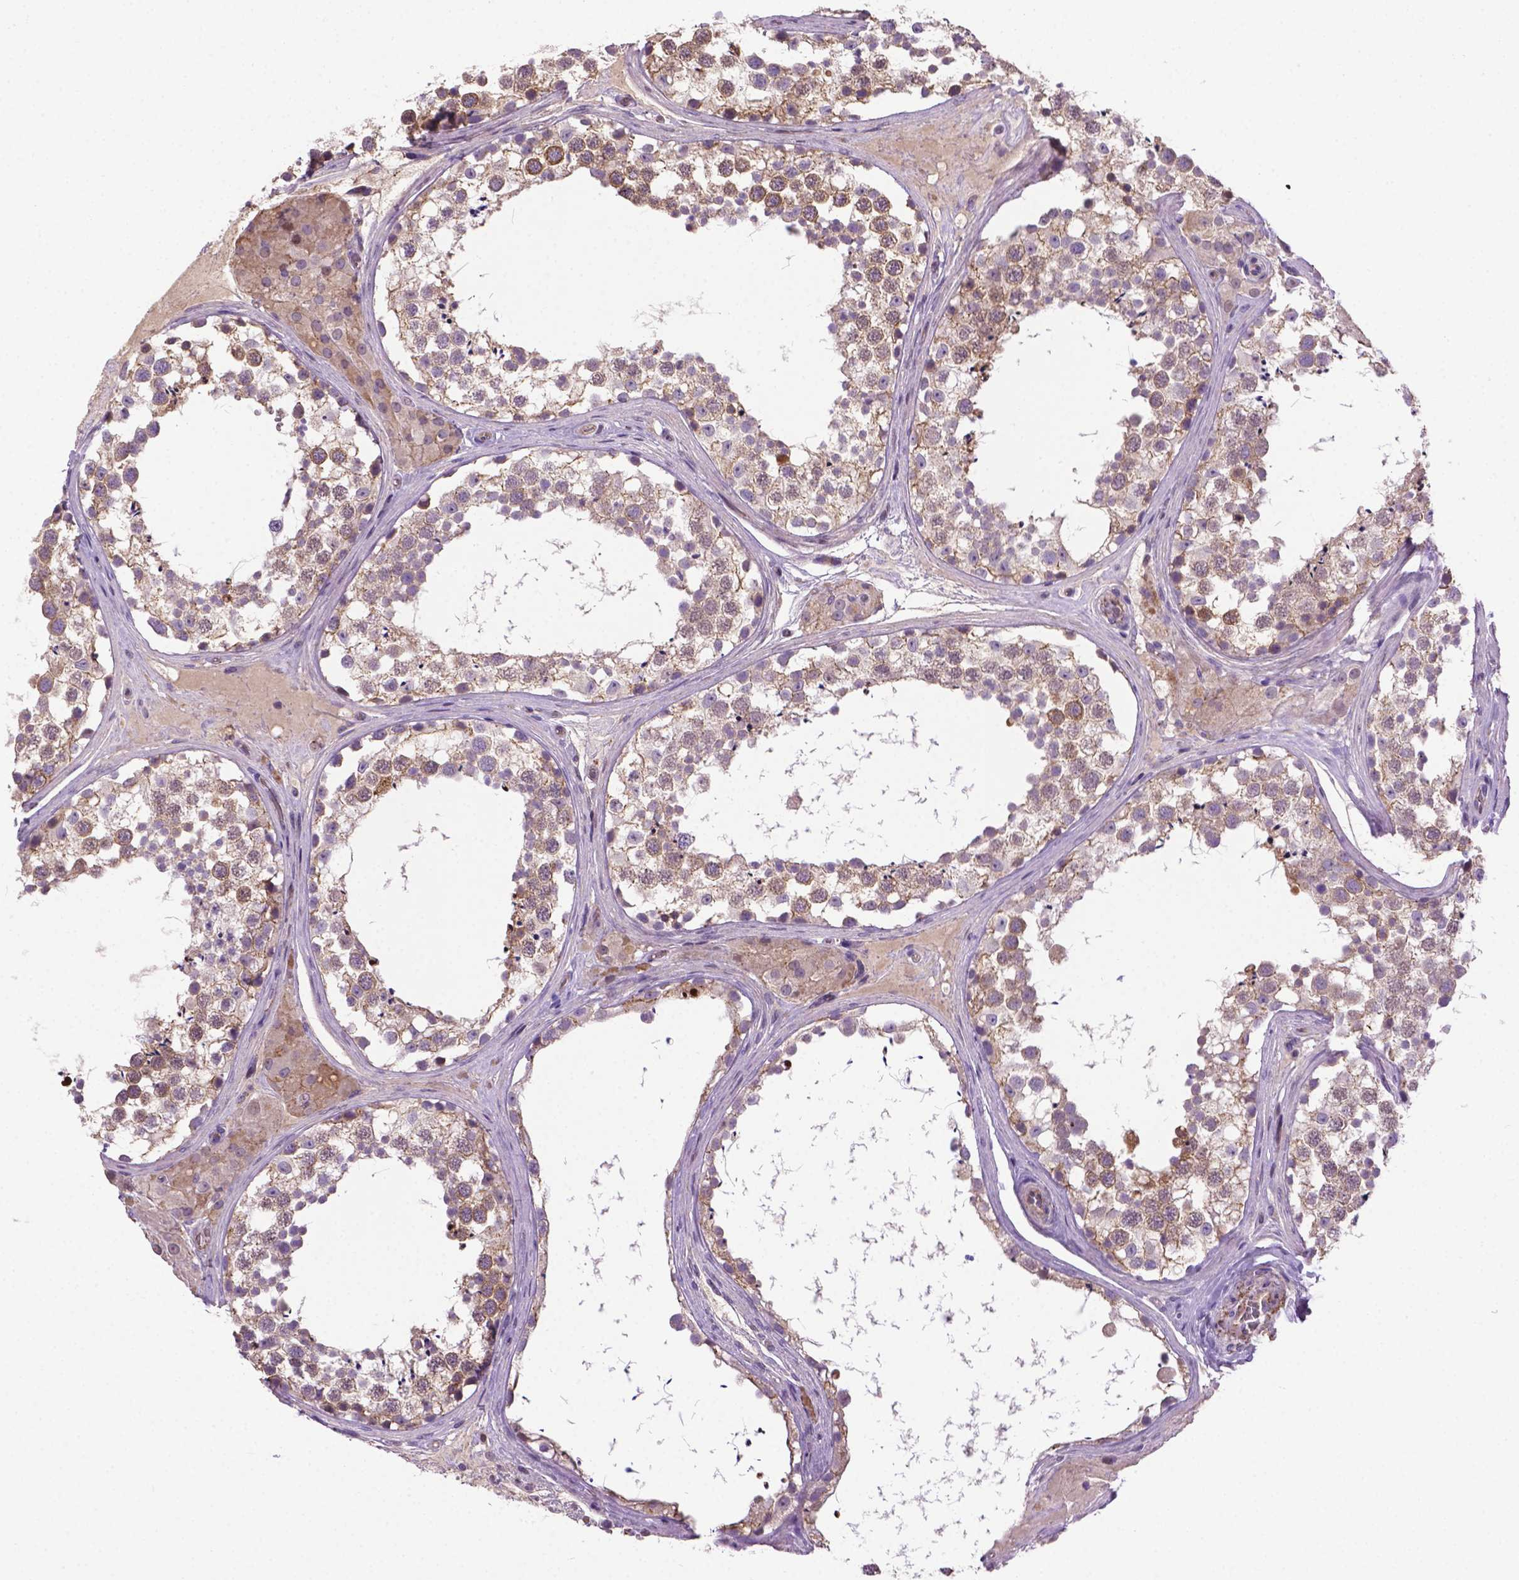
{"staining": {"intensity": "moderate", "quantity": "25%-75%", "location": "cytoplasmic/membranous"}, "tissue": "testis", "cell_type": "Cells in seminiferous ducts", "image_type": "normal", "snomed": [{"axis": "morphology", "description": "Normal tissue, NOS"}, {"axis": "morphology", "description": "Seminoma, NOS"}, {"axis": "topography", "description": "Testis"}], "caption": "A photomicrograph of human testis stained for a protein shows moderate cytoplasmic/membranous brown staining in cells in seminiferous ducts. Using DAB (3,3'-diaminobenzidine) (brown) and hematoxylin (blue) stains, captured at high magnification using brightfield microscopy.", "gene": "CCER2", "patient": {"sex": "male", "age": 65}}